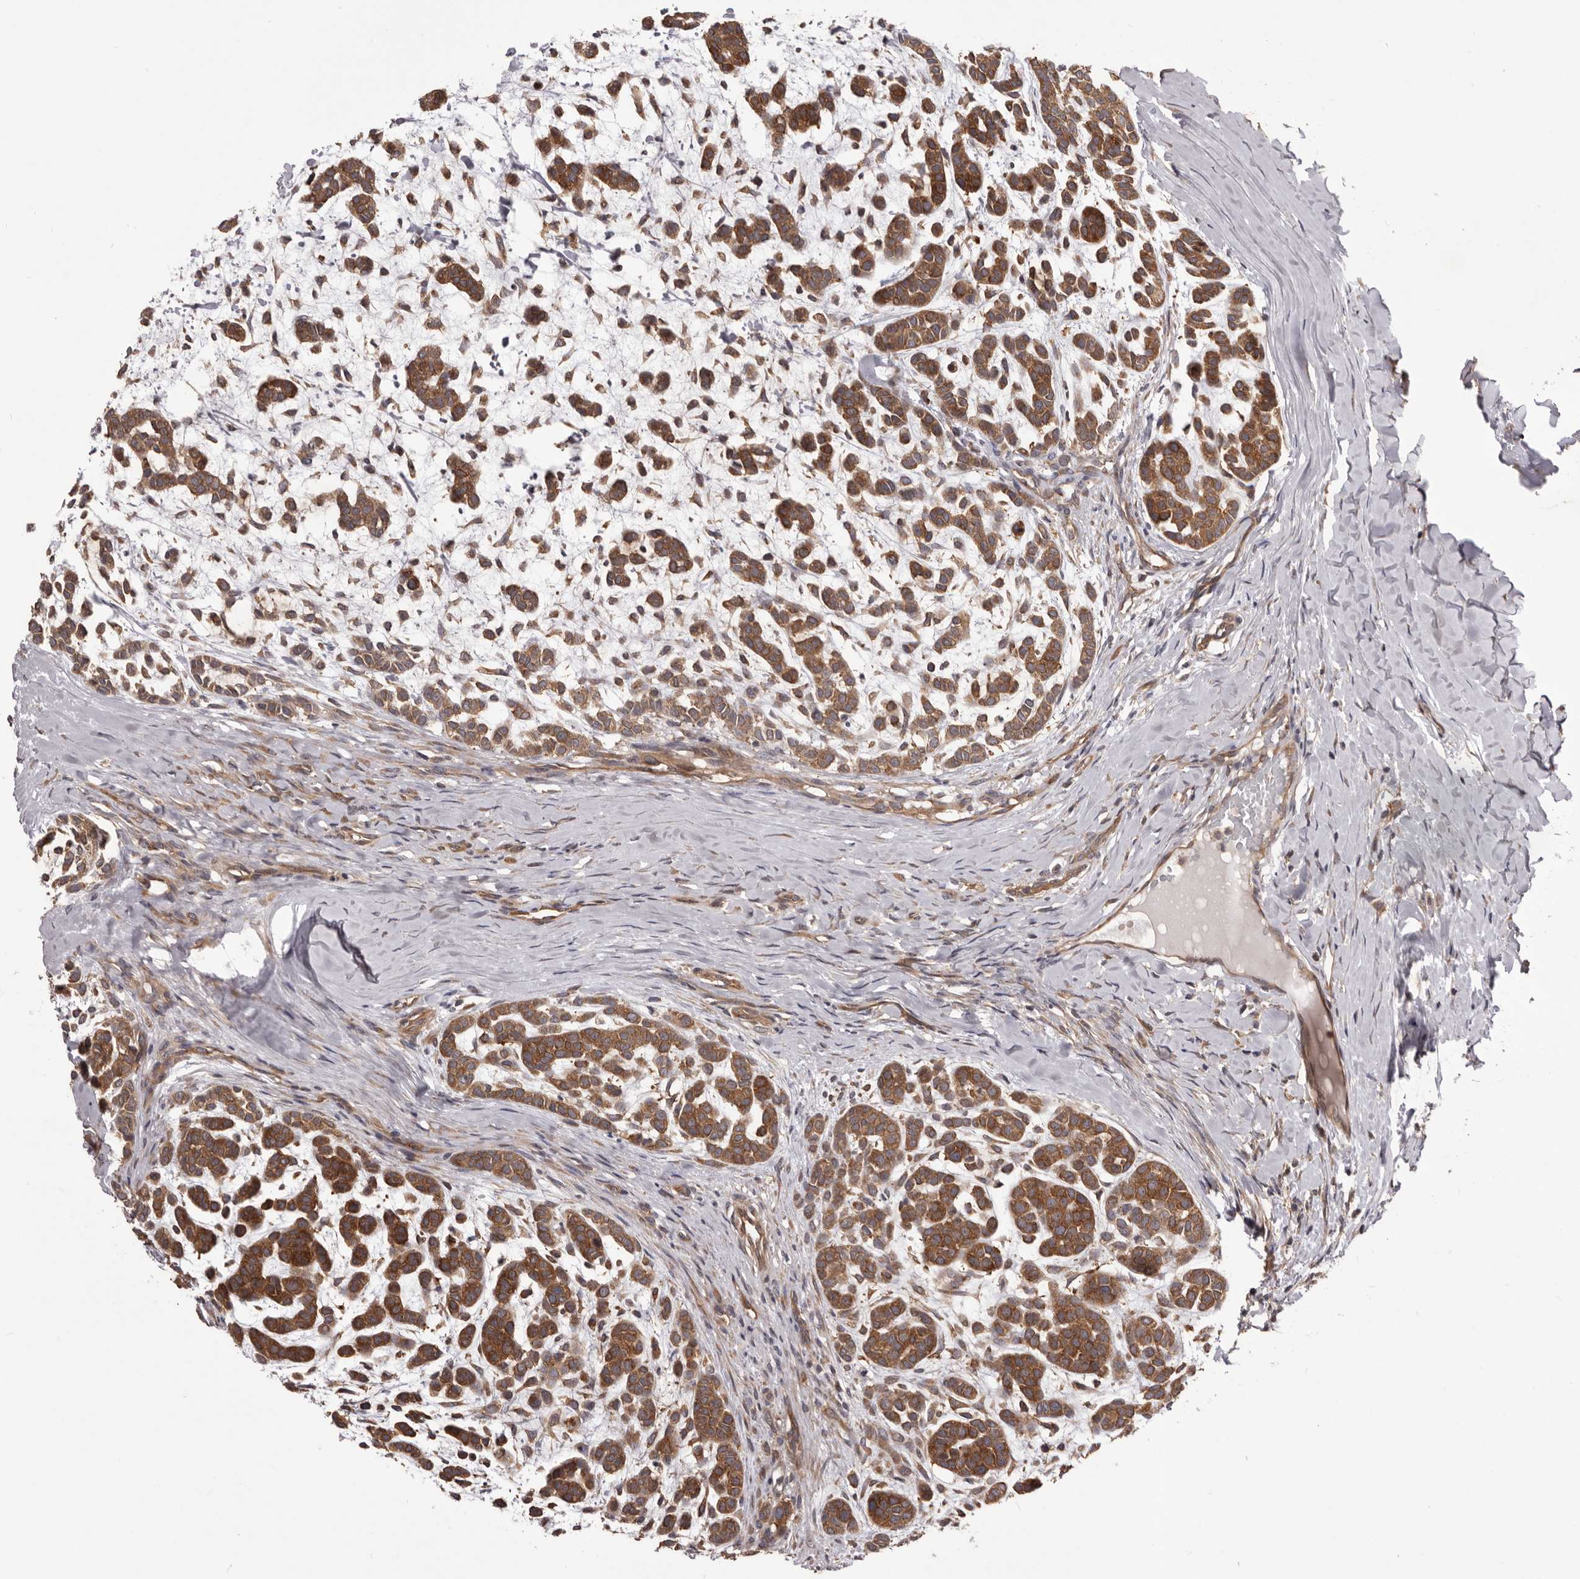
{"staining": {"intensity": "moderate", "quantity": ">75%", "location": "cytoplasmic/membranous"}, "tissue": "head and neck cancer", "cell_type": "Tumor cells", "image_type": "cancer", "snomed": [{"axis": "morphology", "description": "Adenocarcinoma, NOS"}, {"axis": "morphology", "description": "Adenoma, NOS"}, {"axis": "topography", "description": "Head-Neck"}], "caption": "Immunohistochemistry image of neoplastic tissue: human head and neck cancer (adenocarcinoma) stained using IHC displays medium levels of moderate protein expression localized specifically in the cytoplasmic/membranous of tumor cells, appearing as a cytoplasmic/membranous brown color.", "gene": "HBS1L", "patient": {"sex": "female", "age": 55}}